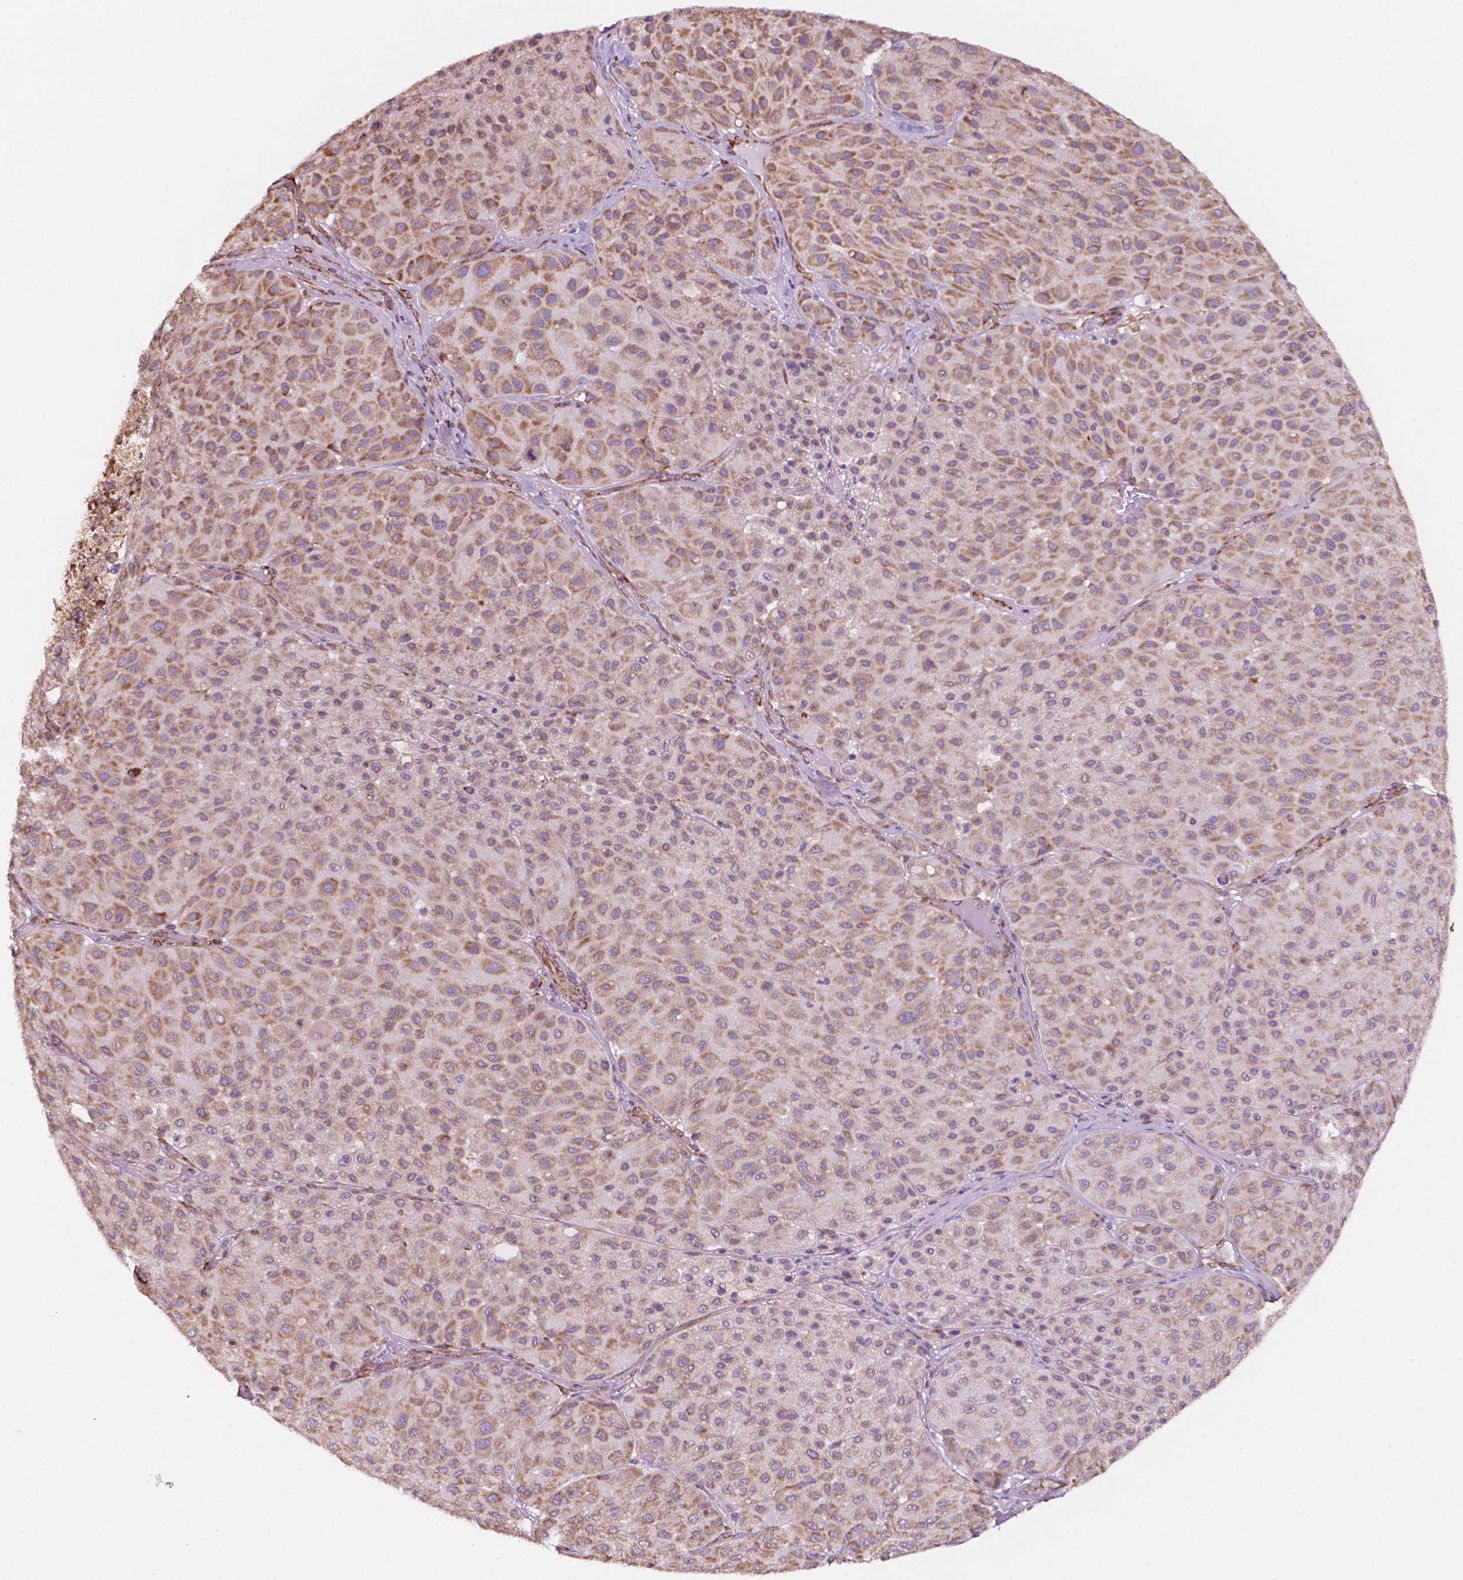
{"staining": {"intensity": "moderate", "quantity": ">75%", "location": "cytoplasmic/membranous"}, "tissue": "melanoma", "cell_type": "Tumor cells", "image_type": "cancer", "snomed": [{"axis": "morphology", "description": "Malignant melanoma, Metastatic site"}, {"axis": "topography", "description": "Smooth muscle"}], "caption": "The immunohistochemical stain shows moderate cytoplasmic/membranous expression in tumor cells of melanoma tissue.", "gene": "RPL29", "patient": {"sex": "male", "age": 41}}